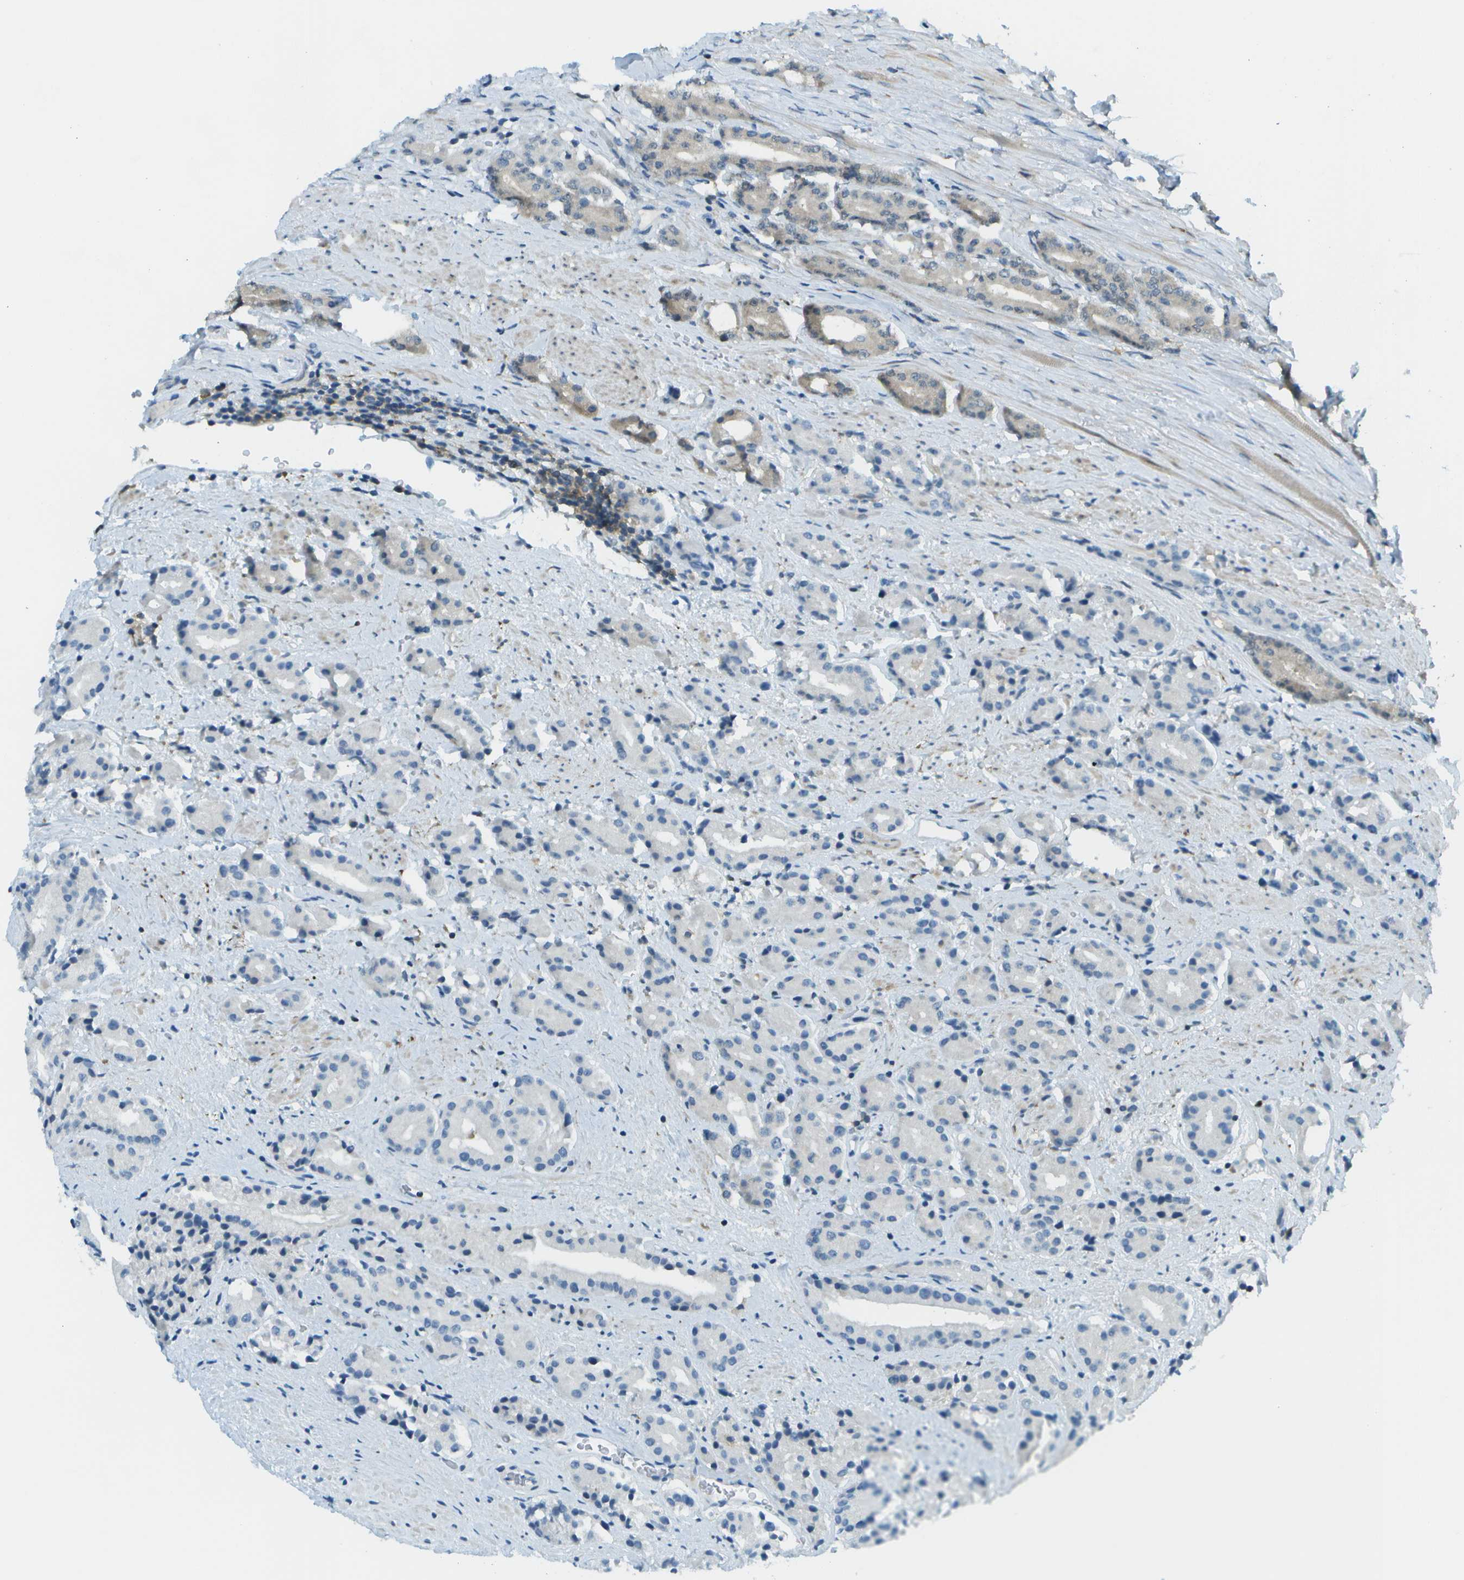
{"staining": {"intensity": "weak", "quantity": "<25%", "location": "cytoplasmic/membranous"}, "tissue": "prostate cancer", "cell_type": "Tumor cells", "image_type": "cancer", "snomed": [{"axis": "morphology", "description": "Adenocarcinoma, High grade"}, {"axis": "topography", "description": "Prostate"}], "caption": "The photomicrograph reveals no staining of tumor cells in prostate cancer.", "gene": "CDH23", "patient": {"sex": "male", "age": 71}}